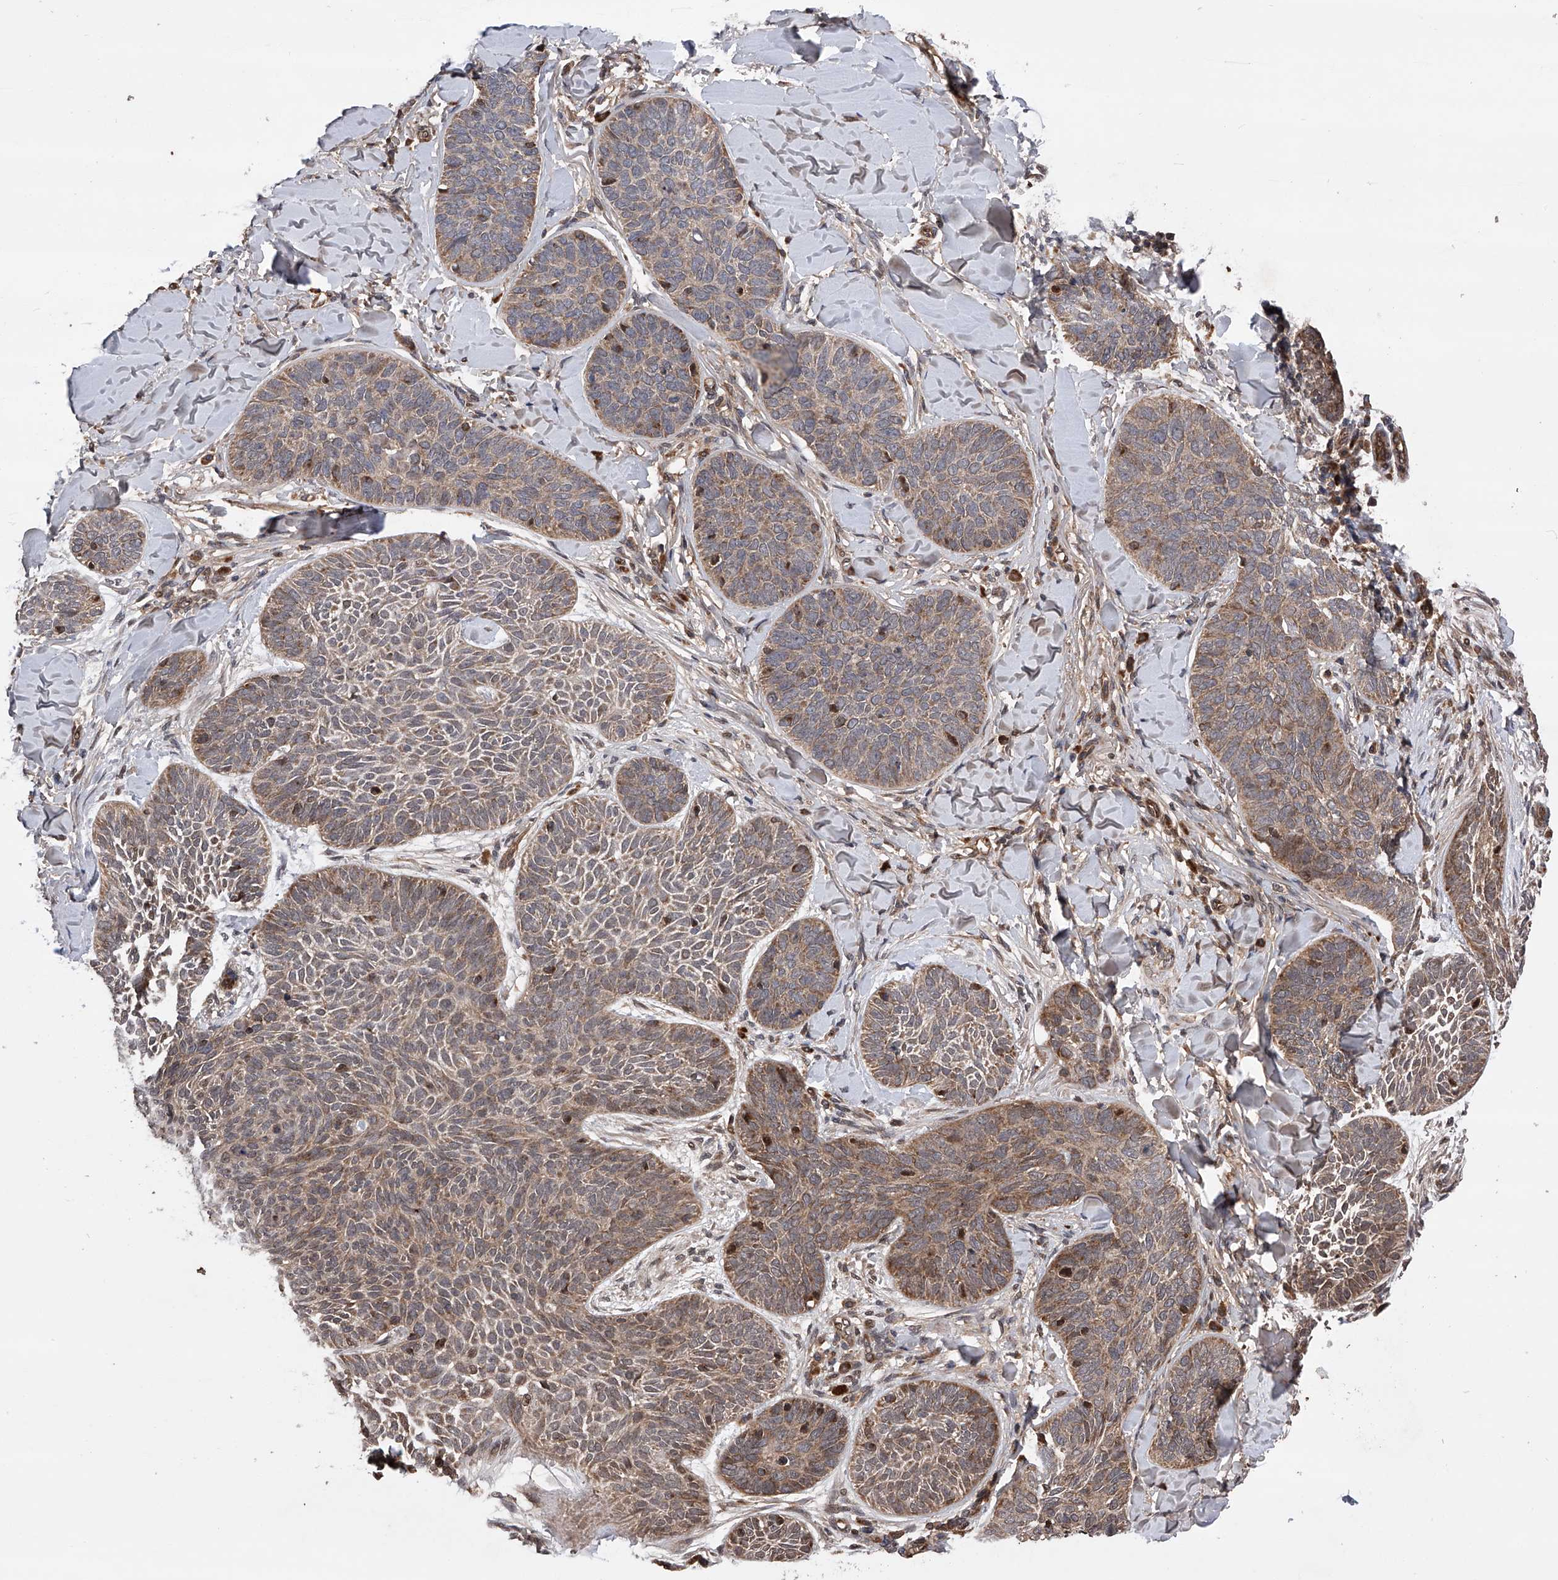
{"staining": {"intensity": "moderate", "quantity": "25%-75%", "location": "cytoplasmic/membranous"}, "tissue": "skin cancer", "cell_type": "Tumor cells", "image_type": "cancer", "snomed": [{"axis": "morphology", "description": "Basal cell carcinoma"}, {"axis": "topography", "description": "Skin"}], "caption": "Immunohistochemical staining of human basal cell carcinoma (skin) reveals medium levels of moderate cytoplasmic/membranous protein expression in approximately 25%-75% of tumor cells.", "gene": "MAP3K11", "patient": {"sex": "male", "age": 85}}